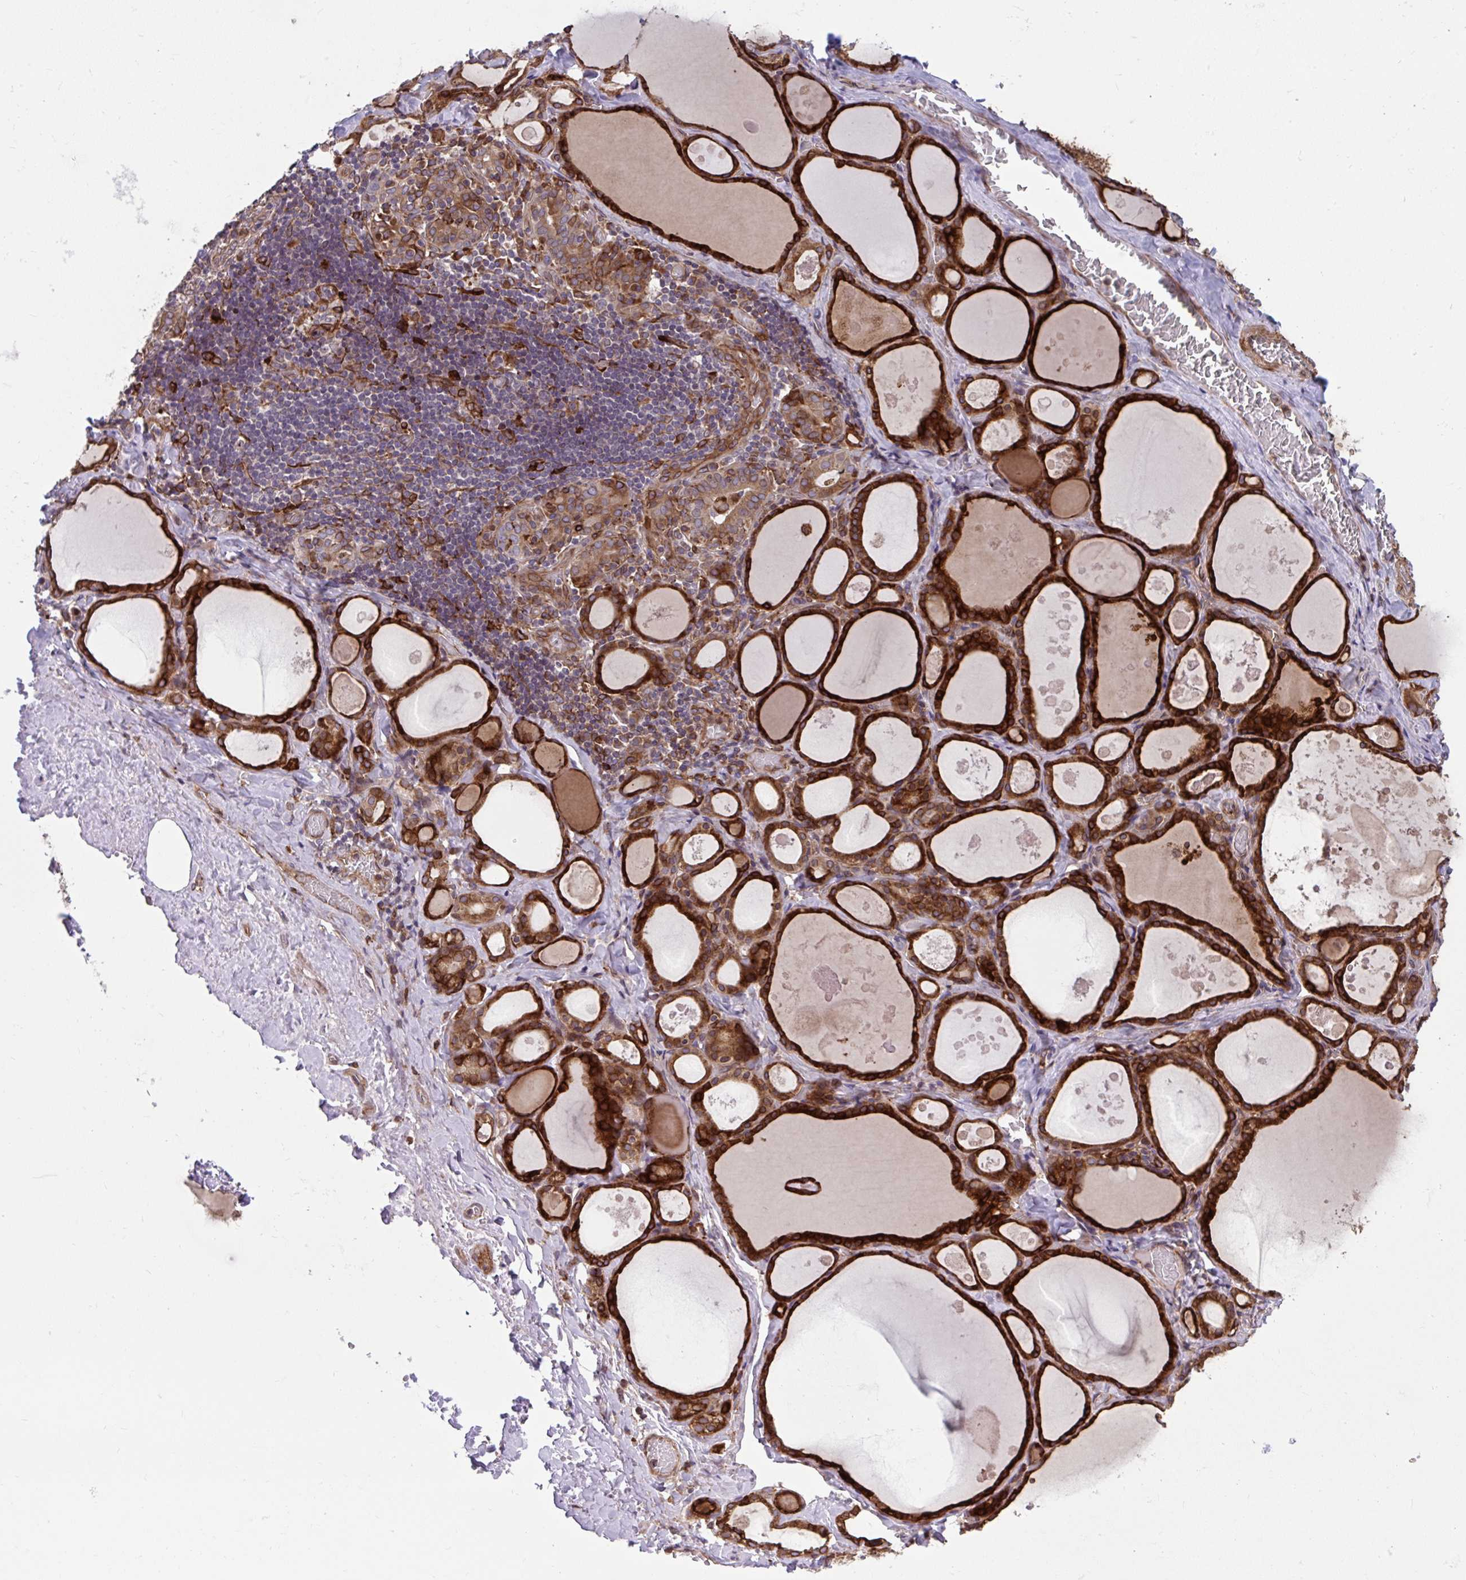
{"staining": {"intensity": "strong", "quantity": ">75%", "location": "cytoplasmic/membranous"}, "tissue": "thyroid gland", "cell_type": "Glandular cells", "image_type": "normal", "snomed": [{"axis": "morphology", "description": "Normal tissue, NOS"}, {"axis": "topography", "description": "Thyroid gland"}], "caption": "Thyroid gland stained for a protein reveals strong cytoplasmic/membranous positivity in glandular cells. (Brightfield microscopy of DAB IHC at high magnification).", "gene": "STIM2", "patient": {"sex": "male", "age": 56}}